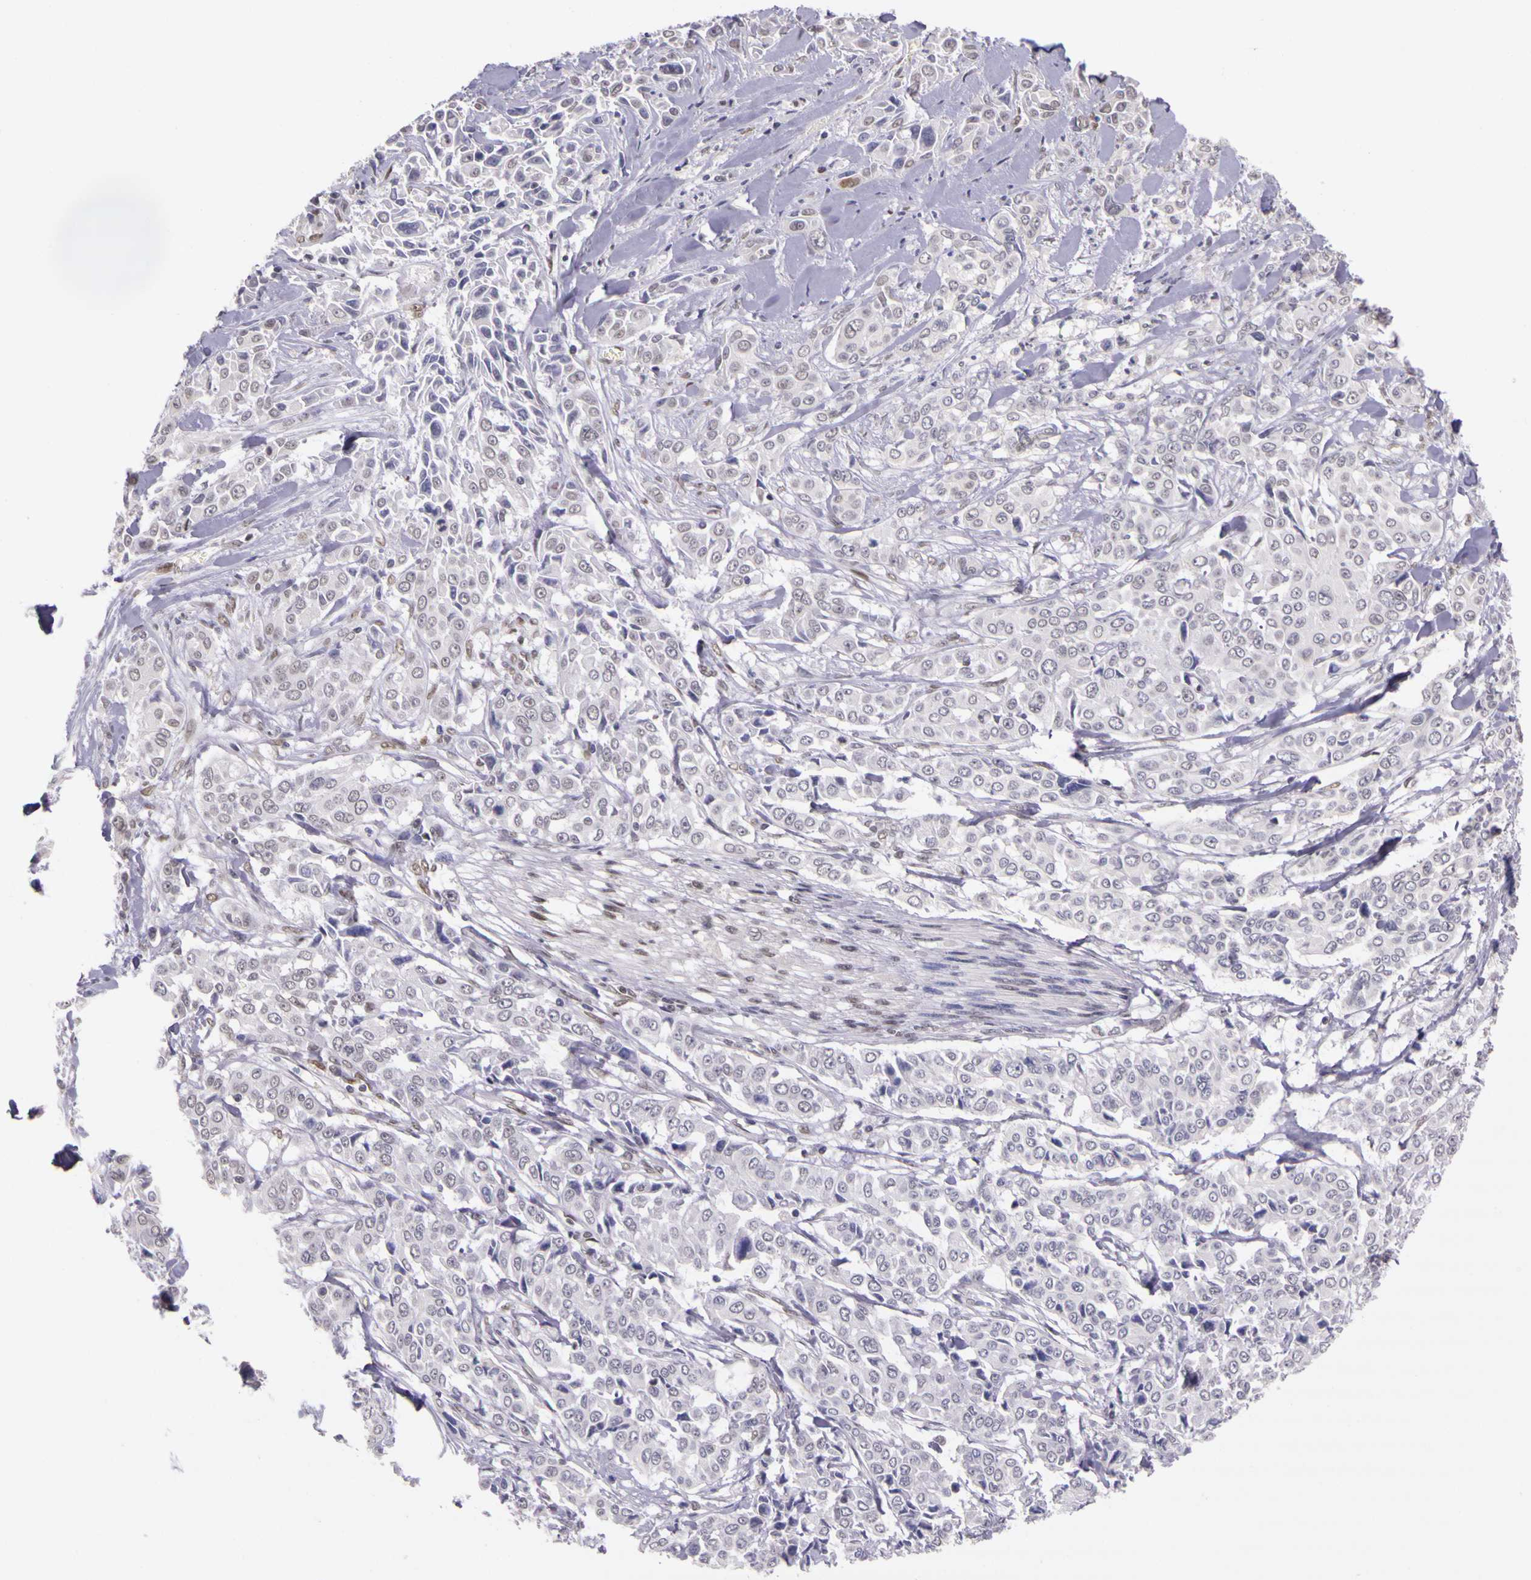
{"staining": {"intensity": "weak", "quantity": "<25%", "location": "nuclear"}, "tissue": "pancreatic cancer", "cell_type": "Tumor cells", "image_type": "cancer", "snomed": [{"axis": "morphology", "description": "Adenocarcinoma, NOS"}, {"axis": "topography", "description": "Pancreas"}], "caption": "DAB (3,3'-diaminobenzidine) immunohistochemical staining of human pancreatic adenocarcinoma reveals no significant positivity in tumor cells.", "gene": "WDR13", "patient": {"sex": "female", "age": 52}}